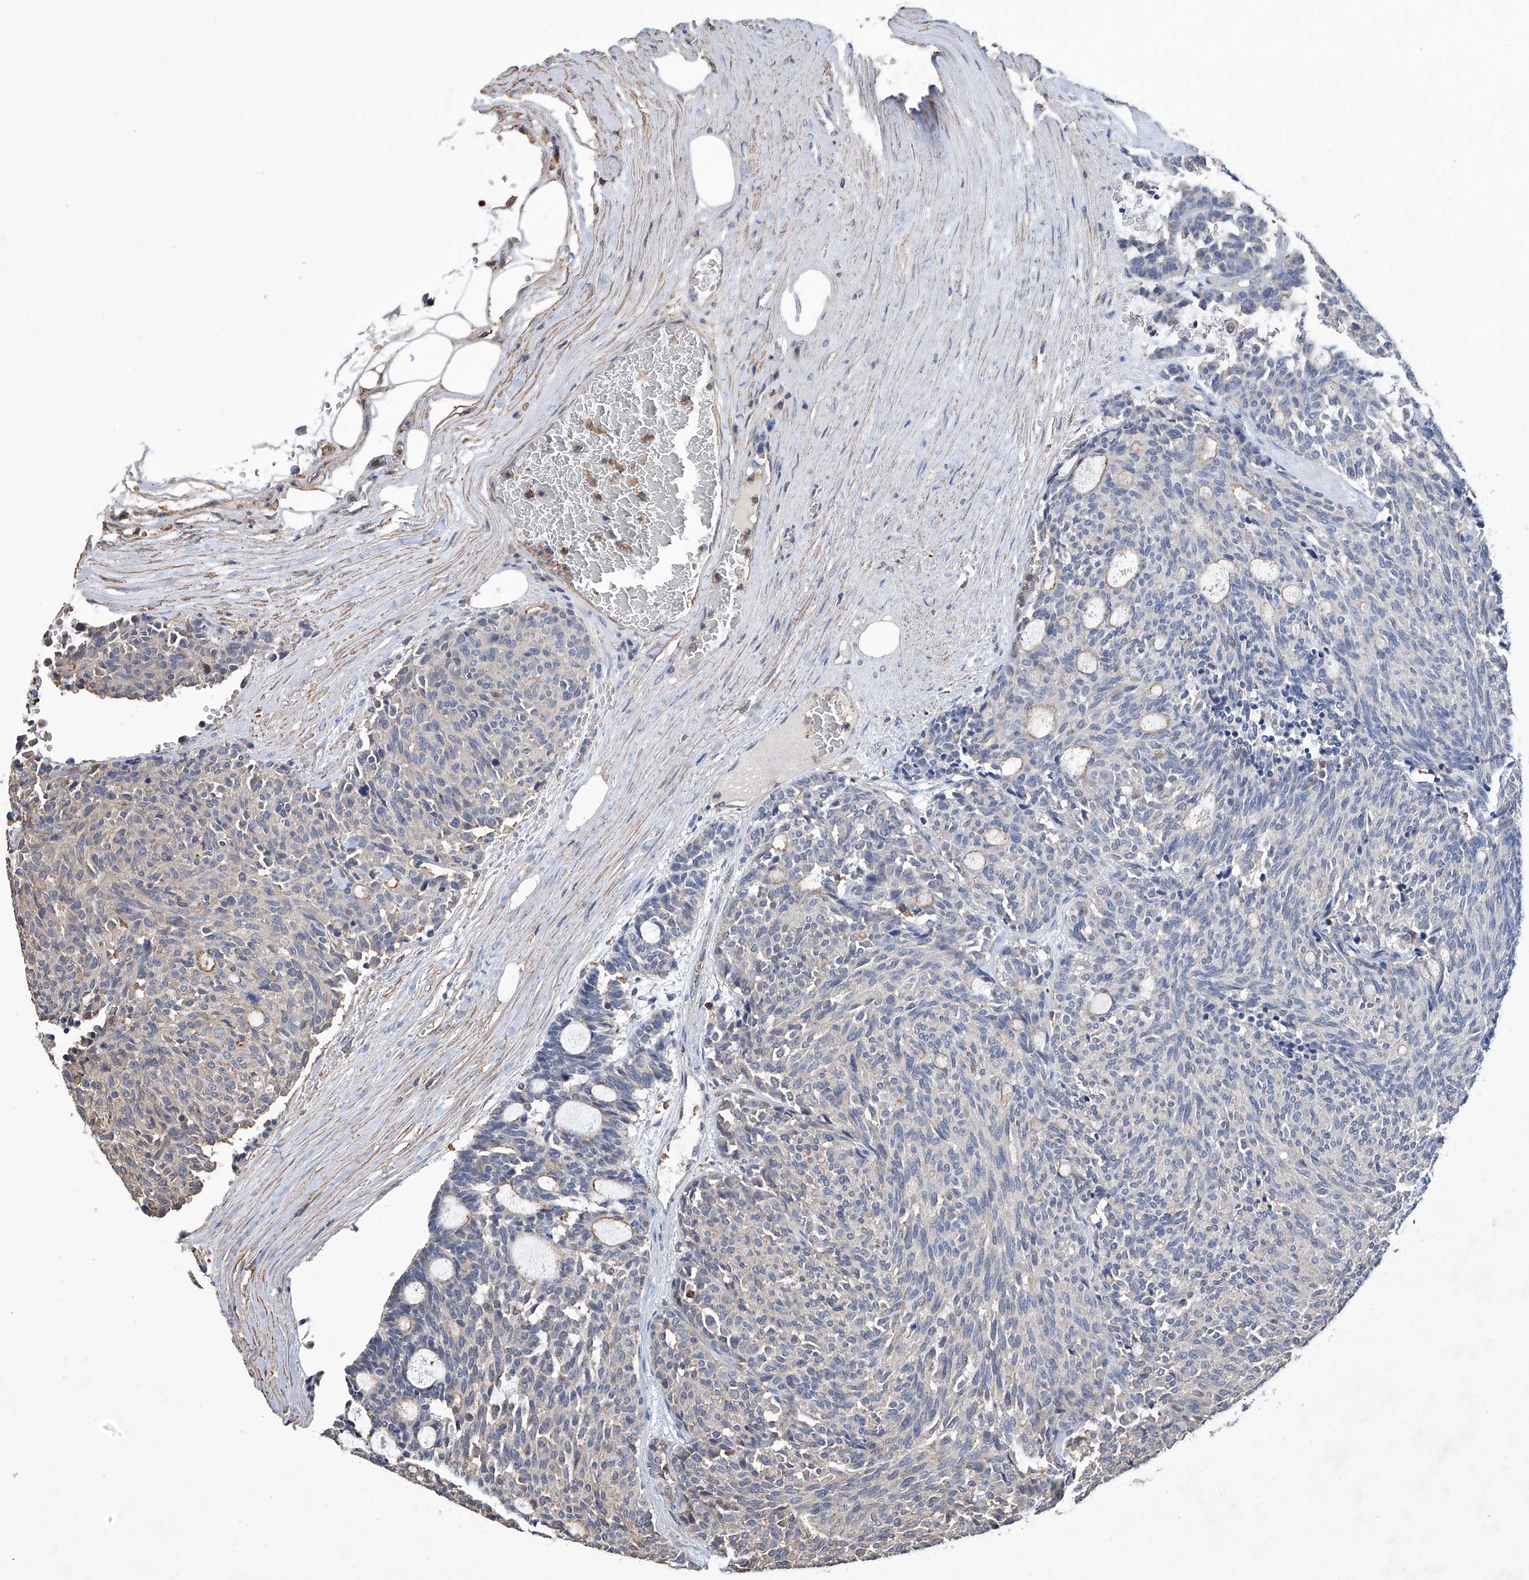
{"staining": {"intensity": "negative", "quantity": "none", "location": "none"}, "tissue": "carcinoid", "cell_type": "Tumor cells", "image_type": "cancer", "snomed": [{"axis": "morphology", "description": "Carcinoid, malignant, NOS"}, {"axis": "topography", "description": "Pancreas"}], "caption": "High magnification brightfield microscopy of carcinoid stained with DAB (3,3'-diaminobenzidine) (brown) and counterstained with hematoxylin (blue): tumor cells show no significant expression. The staining is performed using DAB (3,3'-diaminobenzidine) brown chromogen with nuclei counter-stained in using hematoxylin.", "gene": "GPT", "patient": {"sex": "female", "age": 54}}